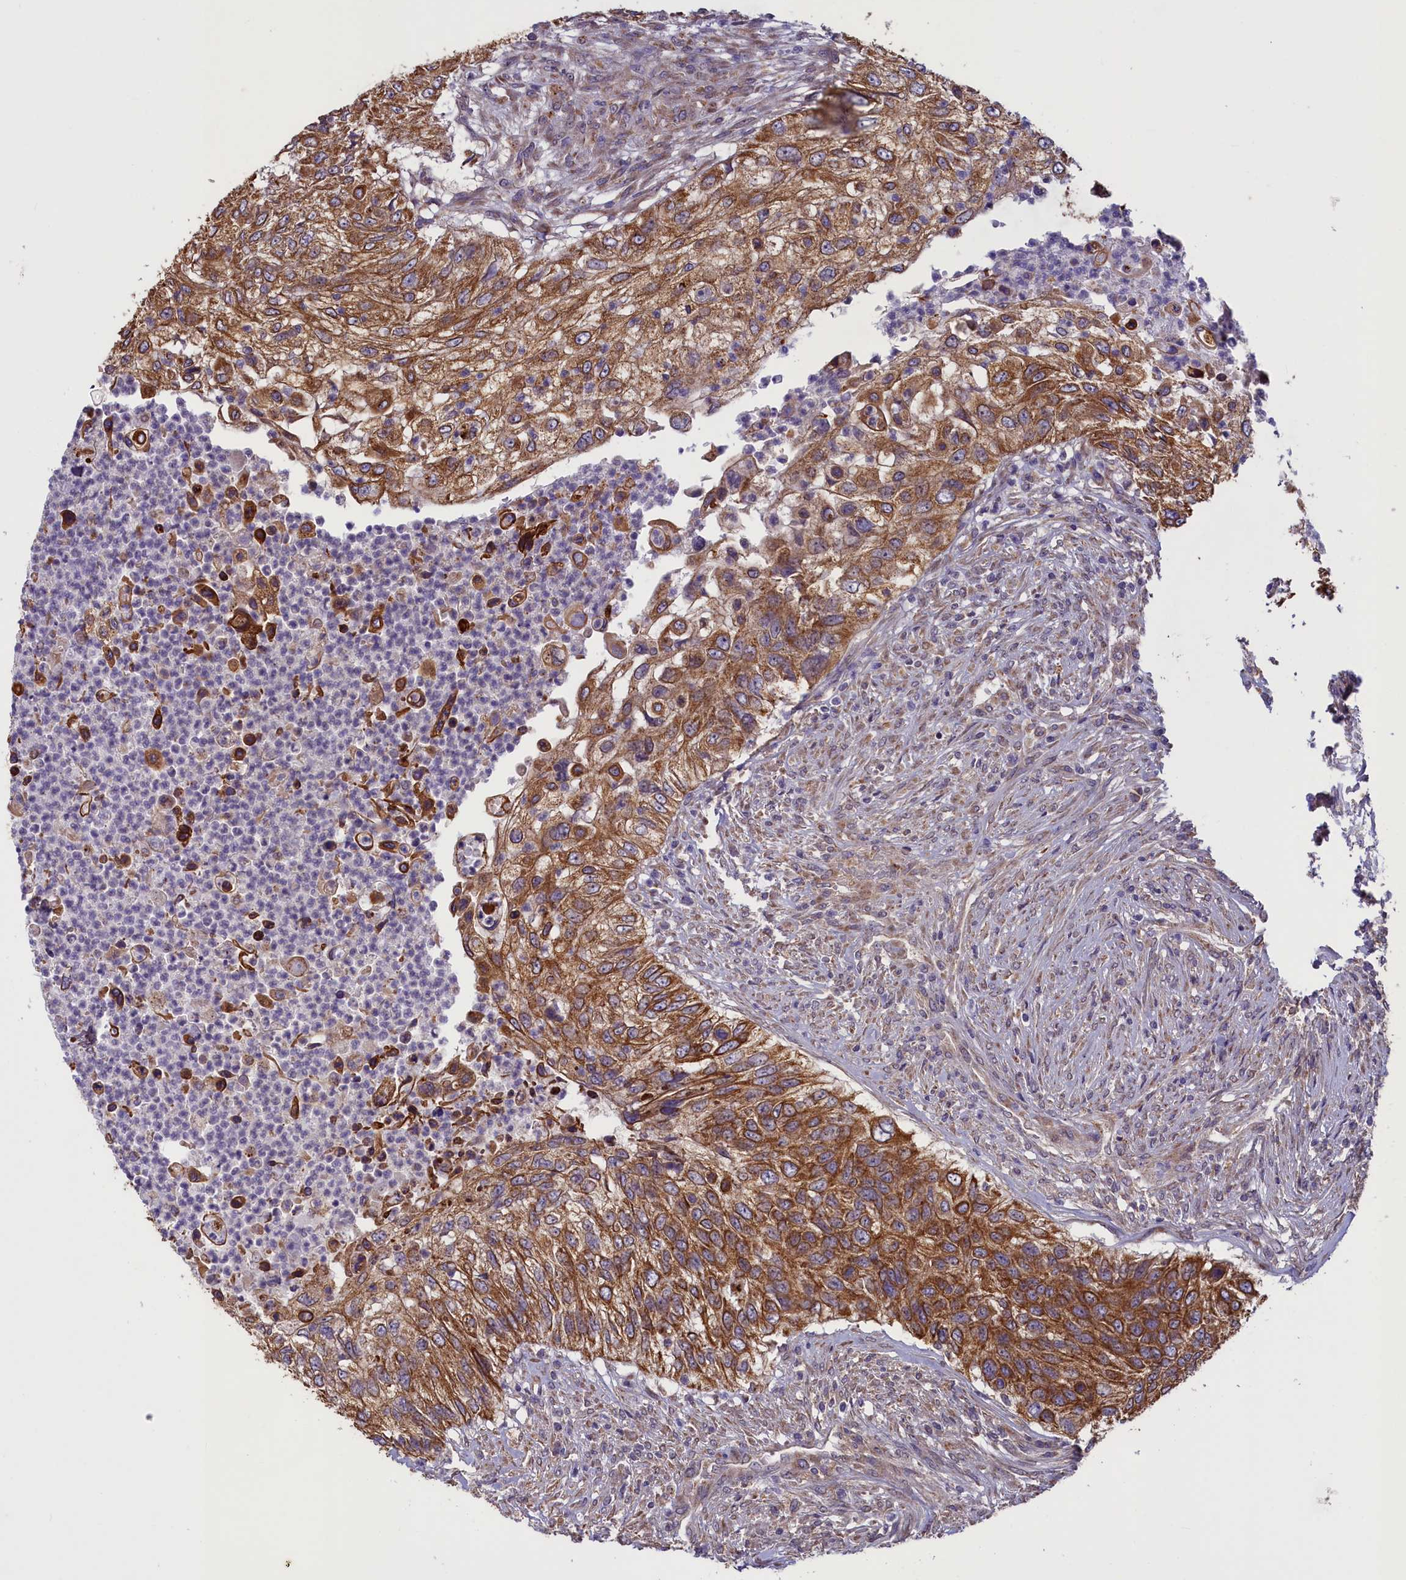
{"staining": {"intensity": "moderate", "quantity": ">75%", "location": "cytoplasmic/membranous"}, "tissue": "urothelial cancer", "cell_type": "Tumor cells", "image_type": "cancer", "snomed": [{"axis": "morphology", "description": "Urothelial carcinoma, High grade"}, {"axis": "topography", "description": "Urinary bladder"}], "caption": "DAB immunohistochemical staining of urothelial cancer exhibits moderate cytoplasmic/membranous protein staining in approximately >75% of tumor cells.", "gene": "ACAD8", "patient": {"sex": "female", "age": 60}}